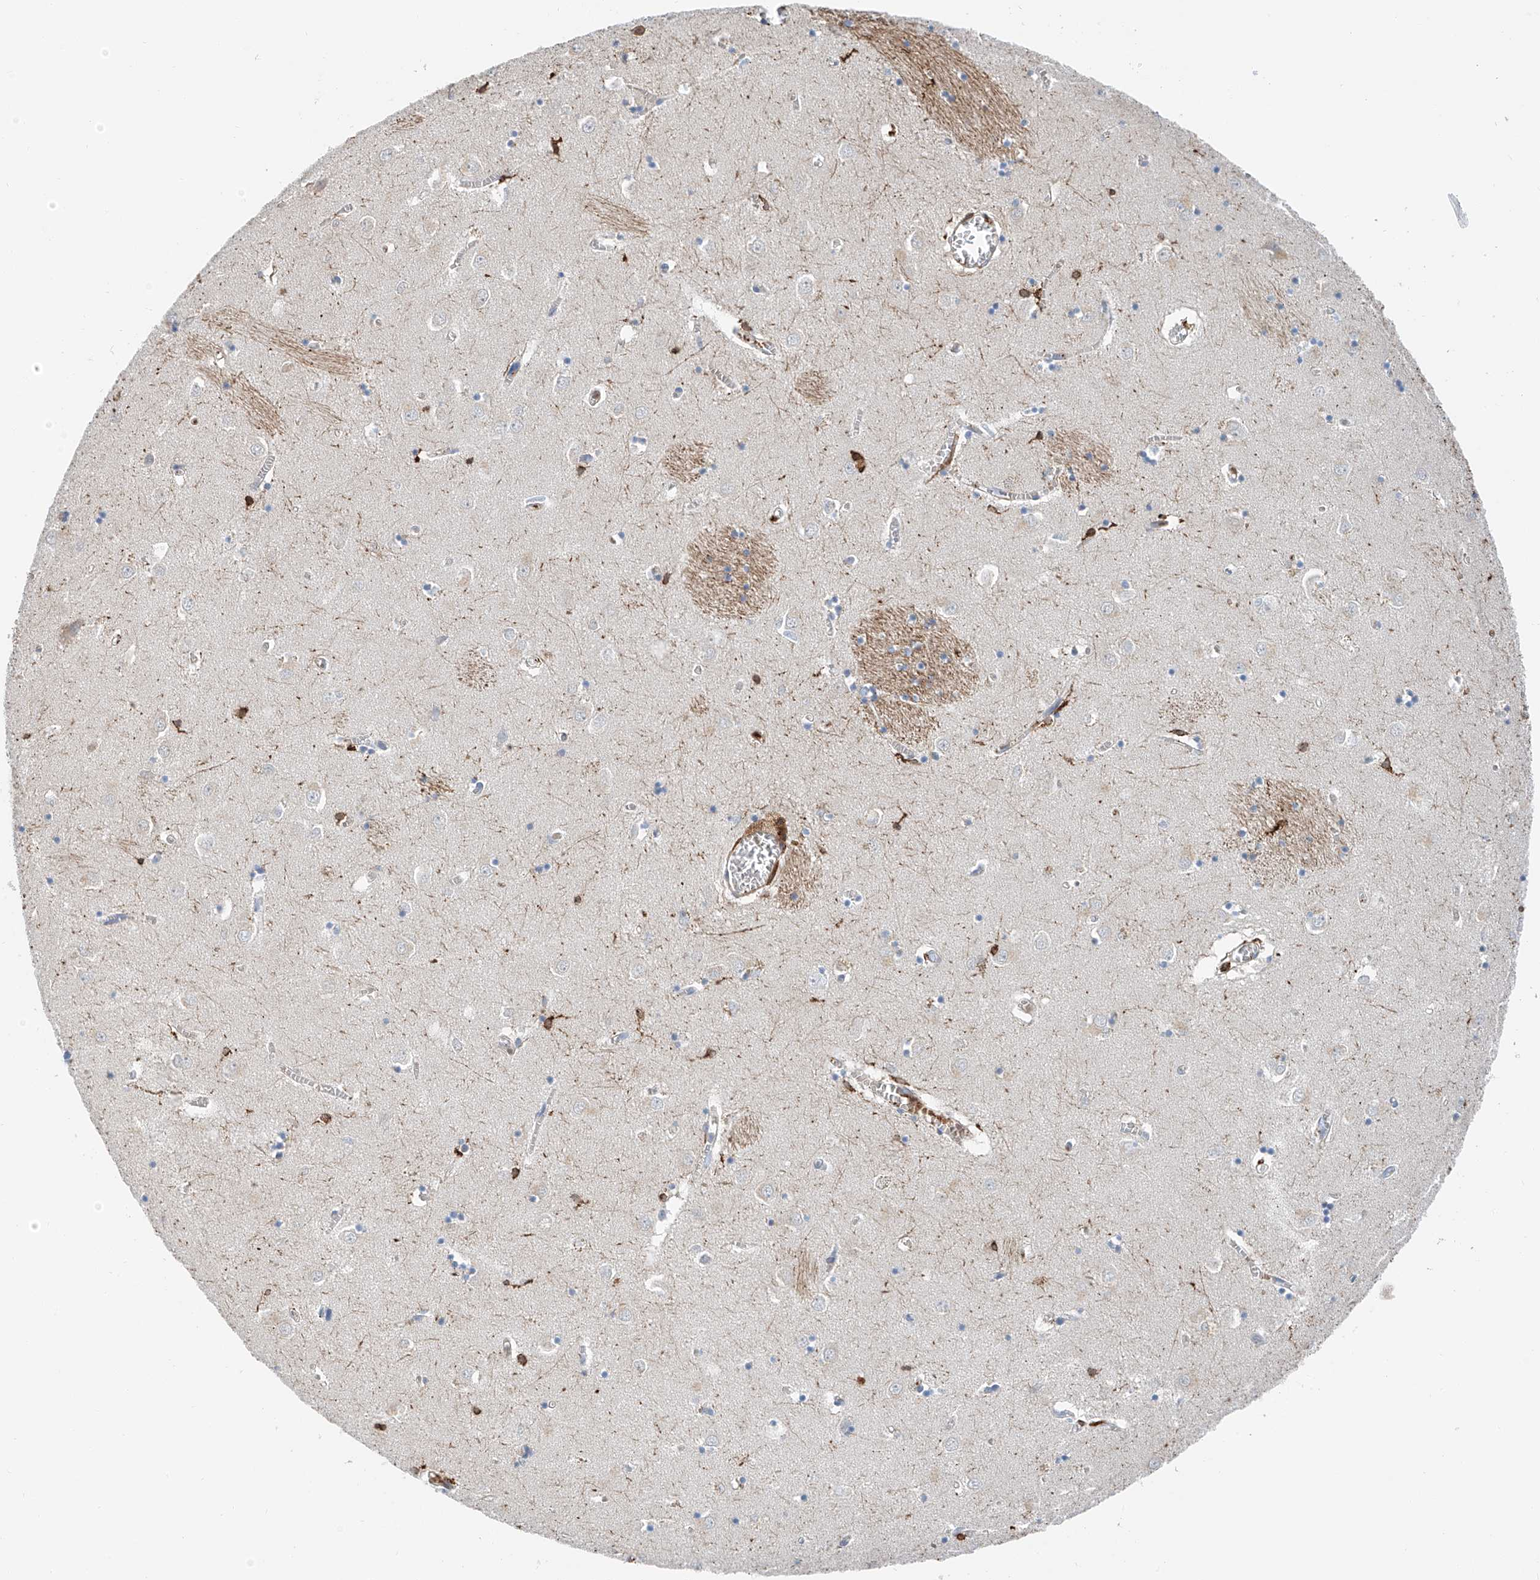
{"staining": {"intensity": "strong", "quantity": "<25%", "location": "cytoplasmic/membranous"}, "tissue": "caudate", "cell_type": "Glial cells", "image_type": "normal", "snomed": [{"axis": "morphology", "description": "Normal tissue, NOS"}, {"axis": "topography", "description": "Lateral ventricle wall"}], "caption": "A medium amount of strong cytoplasmic/membranous staining is seen in approximately <25% of glial cells in normal caudate. The protein is stained brown, and the nuclei are stained in blue (DAB (3,3'-diaminobenzidine) IHC with brightfield microscopy, high magnification).", "gene": "TBXAS1", "patient": {"sex": "male", "age": 70}}